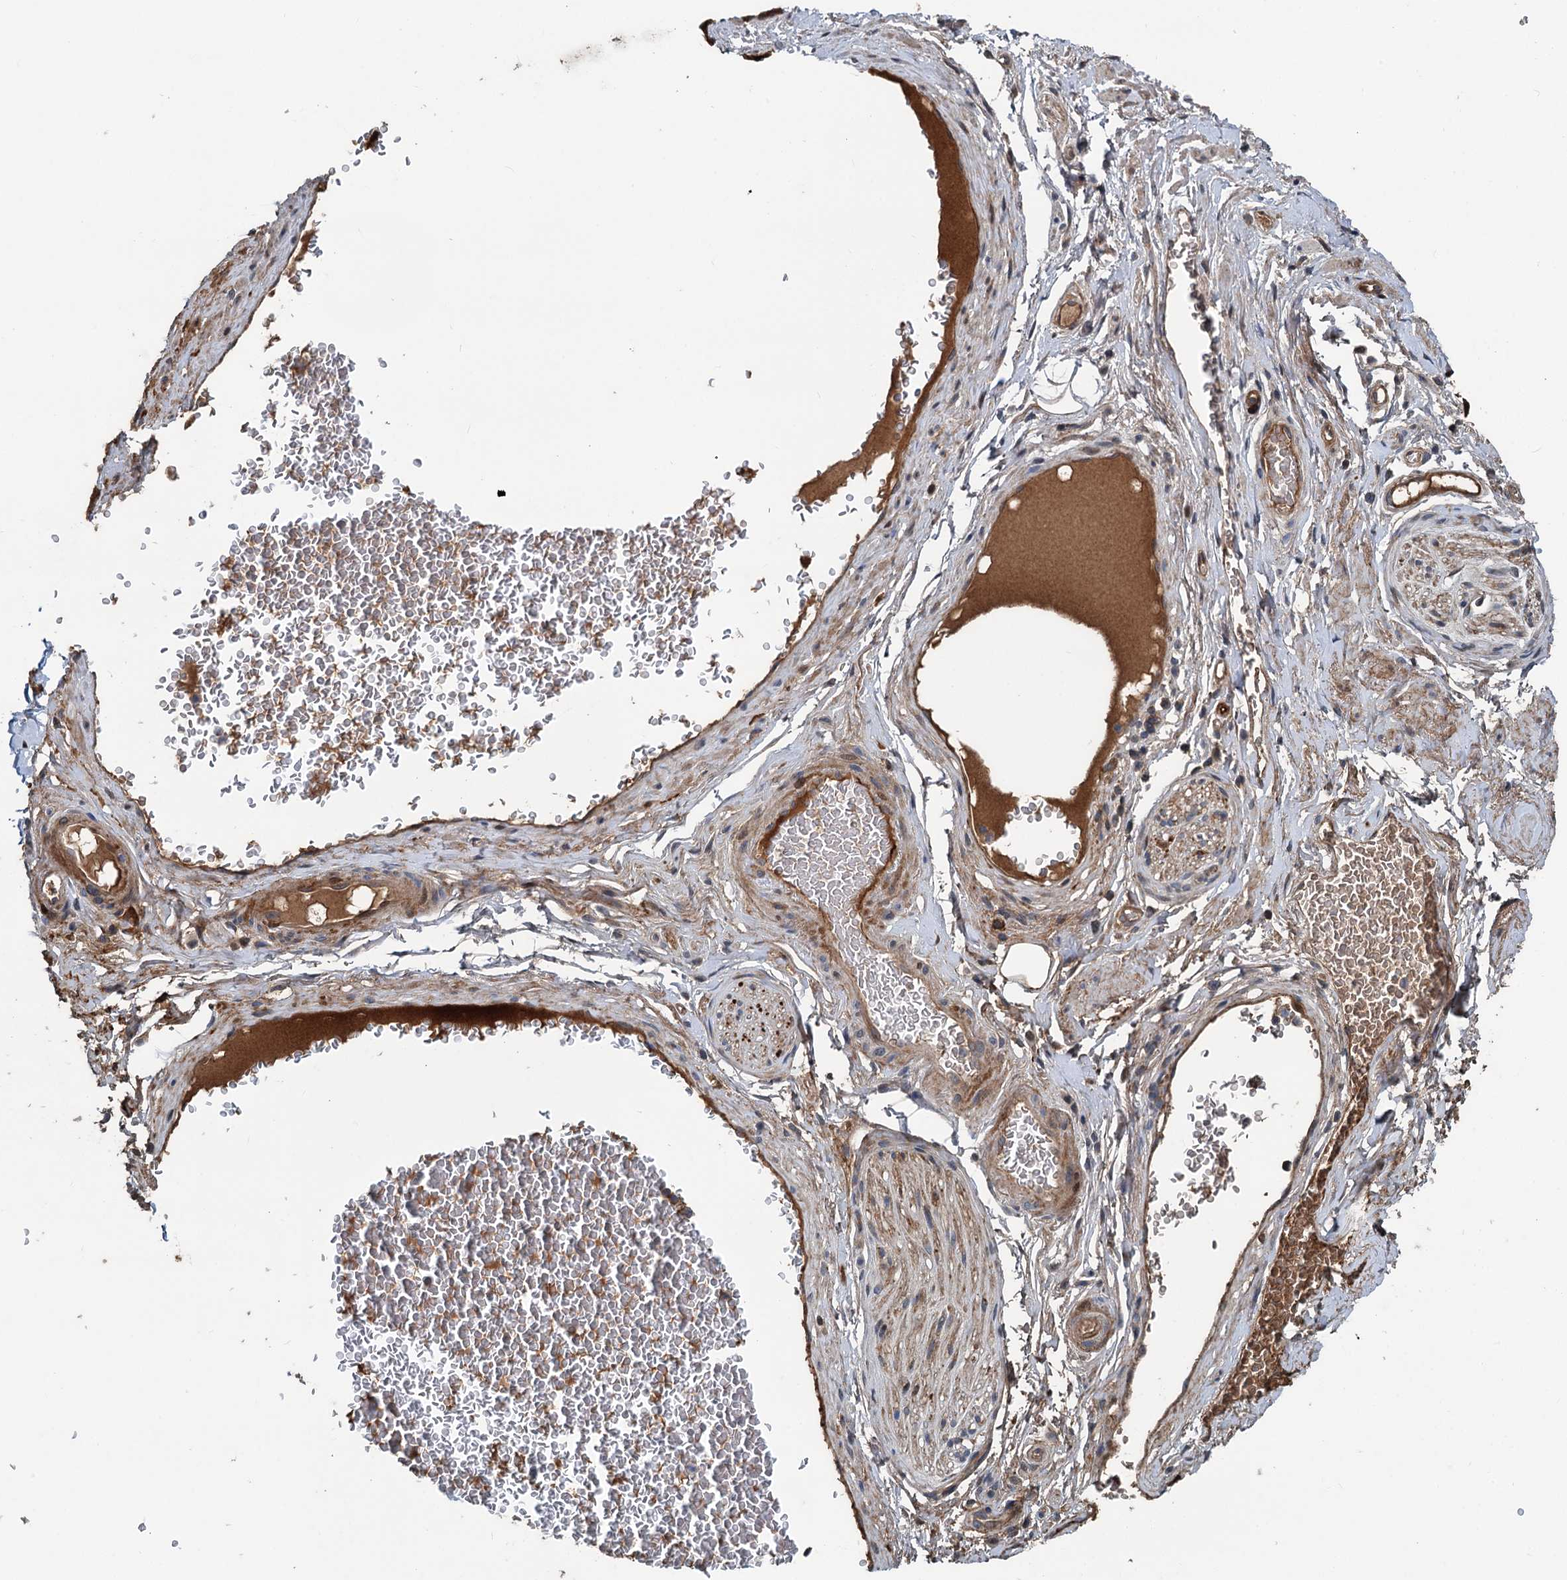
{"staining": {"intensity": "moderate", "quantity": ">75%", "location": "cytoplasmic/membranous"}, "tissue": "adipose tissue", "cell_type": "Adipocytes", "image_type": "normal", "snomed": [{"axis": "morphology", "description": "Normal tissue, NOS"}, {"axis": "morphology", "description": "Adenocarcinoma, NOS"}, {"axis": "topography", "description": "Rectum"}, {"axis": "topography", "description": "Vagina"}, {"axis": "topography", "description": "Peripheral nerve tissue"}], "caption": "Immunohistochemistry (IHC) photomicrograph of unremarkable adipose tissue stained for a protein (brown), which shows medium levels of moderate cytoplasmic/membranous staining in about >75% of adipocytes.", "gene": "TEDC1", "patient": {"sex": "female", "age": 71}}